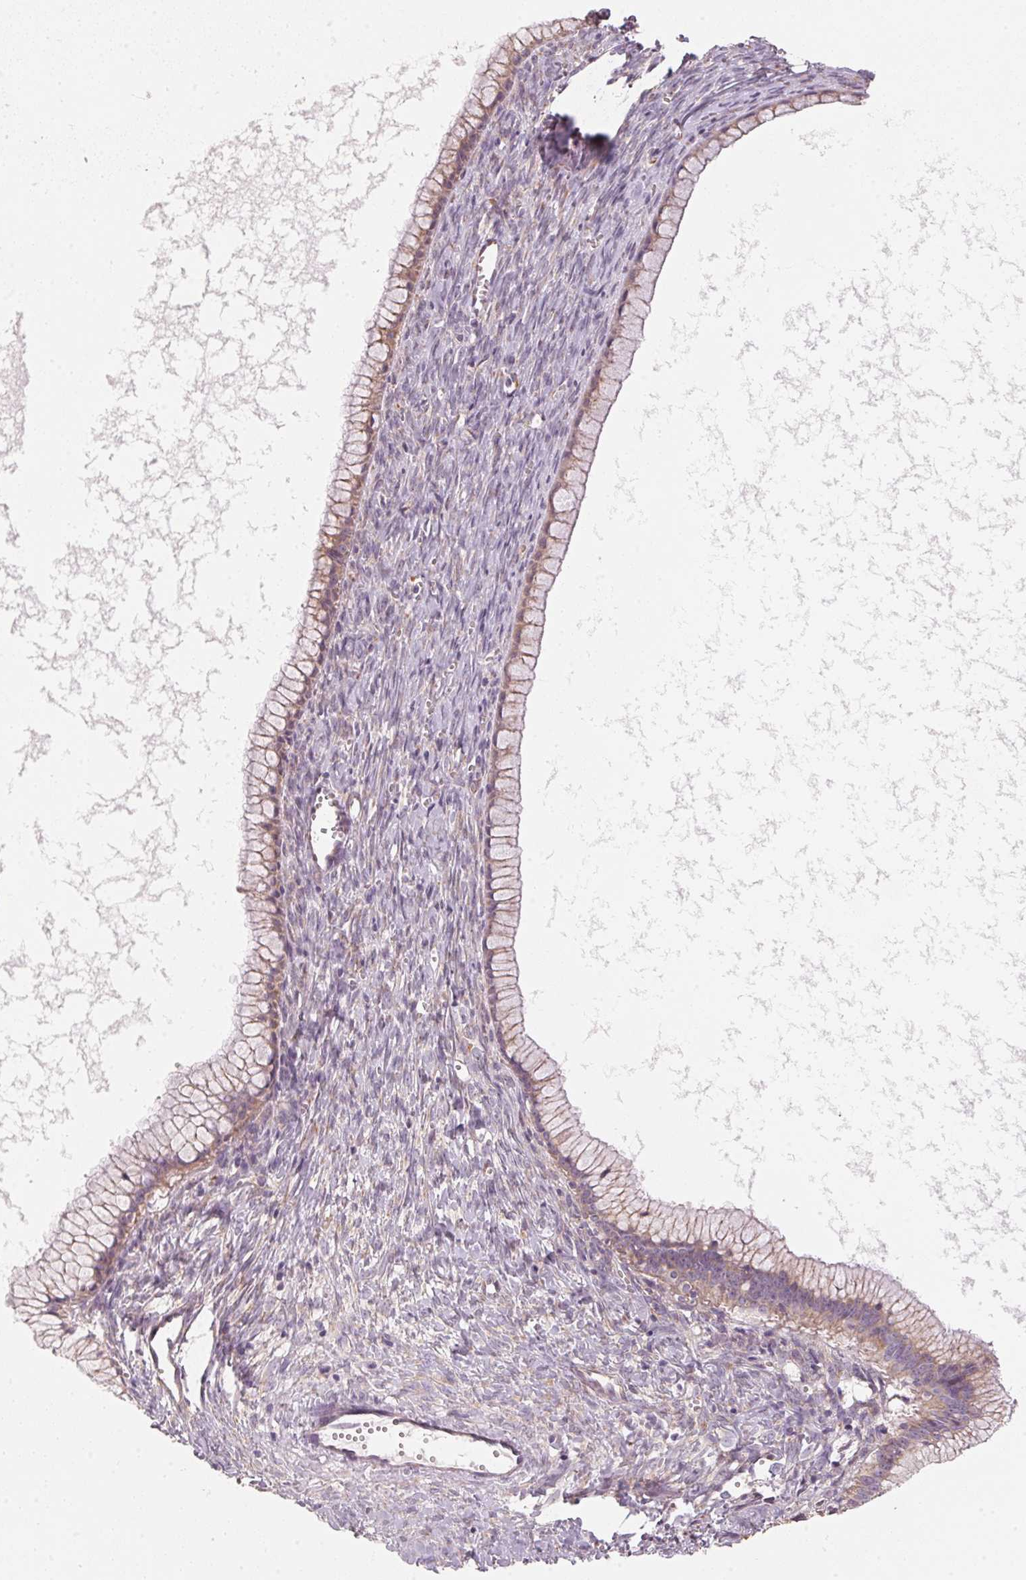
{"staining": {"intensity": "weak", "quantity": ">75%", "location": "cytoplasmic/membranous"}, "tissue": "ovarian cancer", "cell_type": "Tumor cells", "image_type": "cancer", "snomed": [{"axis": "morphology", "description": "Cystadenocarcinoma, mucinous, NOS"}, {"axis": "topography", "description": "Ovary"}], "caption": "IHC histopathology image of neoplastic tissue: human ovarian cancer stained using immunohistochemistry (IHC) displays low levels of weak protein expression localized specifically in the cytoplasmic/membranous of tumor cells, appearing as a cytoplasmic/membranous brown color.", "gene": "BLOC1S2", "patient": {"sex": "female", "age": 41}}